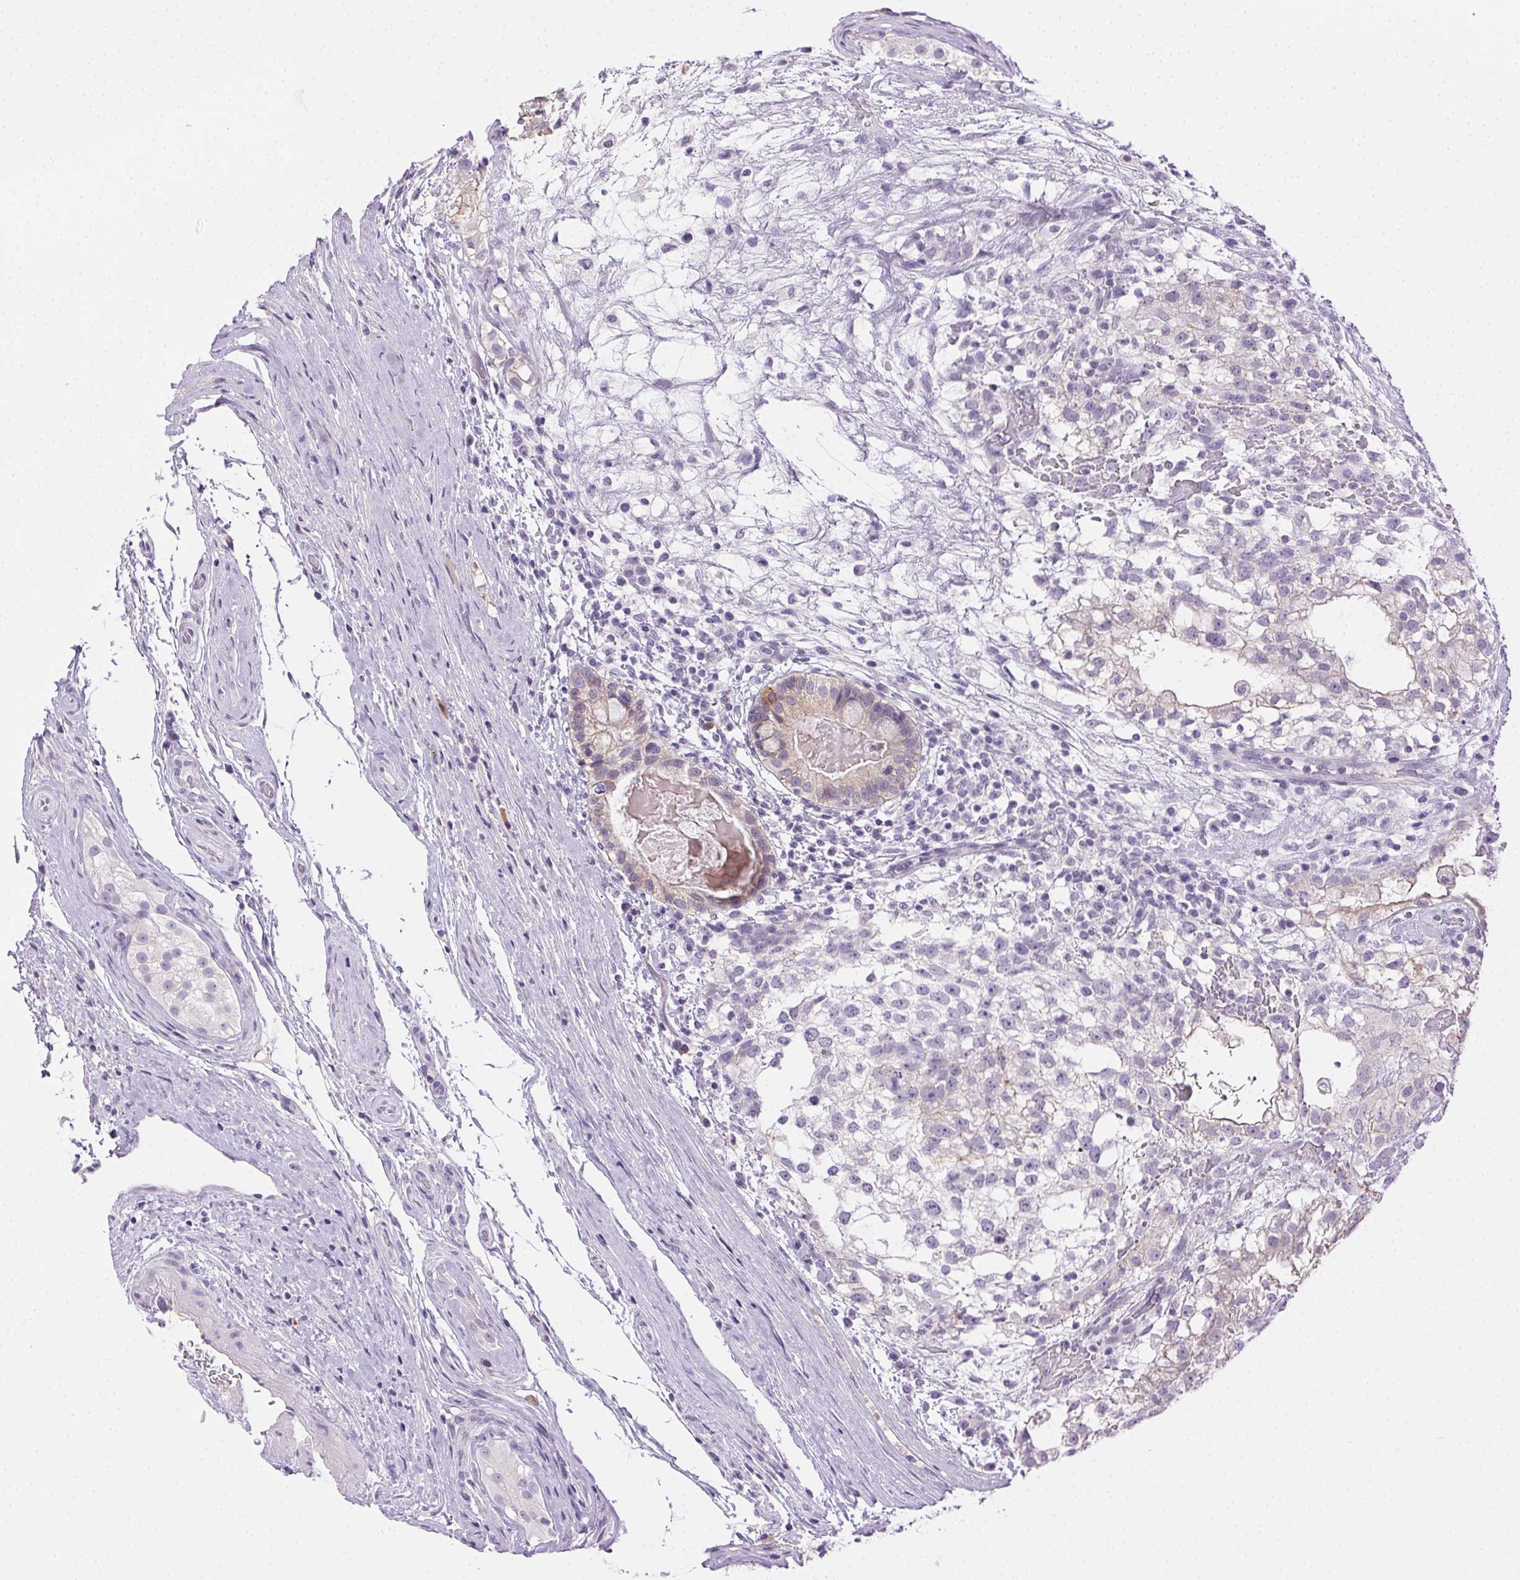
{"staining": {"intensity": "weak", "quantity": "<25%", "location": "cytoplasmic/membranous"}, "tissue": "testis cancer", "cell_type": "Tumor cells", "image_type": "cancer", "snomed": [{"axis": "morphology", "description": "Seminoma, NOS"}, {"axis": "morphology", "description": "Carcinoma, Embryonal, NOS"}, {"axis": "topography", "description": "Testis"}], "caption": "IHC histopathology image of testis embryonal carcinoma stained for a protein (brown), which reveals no positivity in tumor cells.", "gene": "CLDN10", "patient": {"sex": "male", "age": 41}}